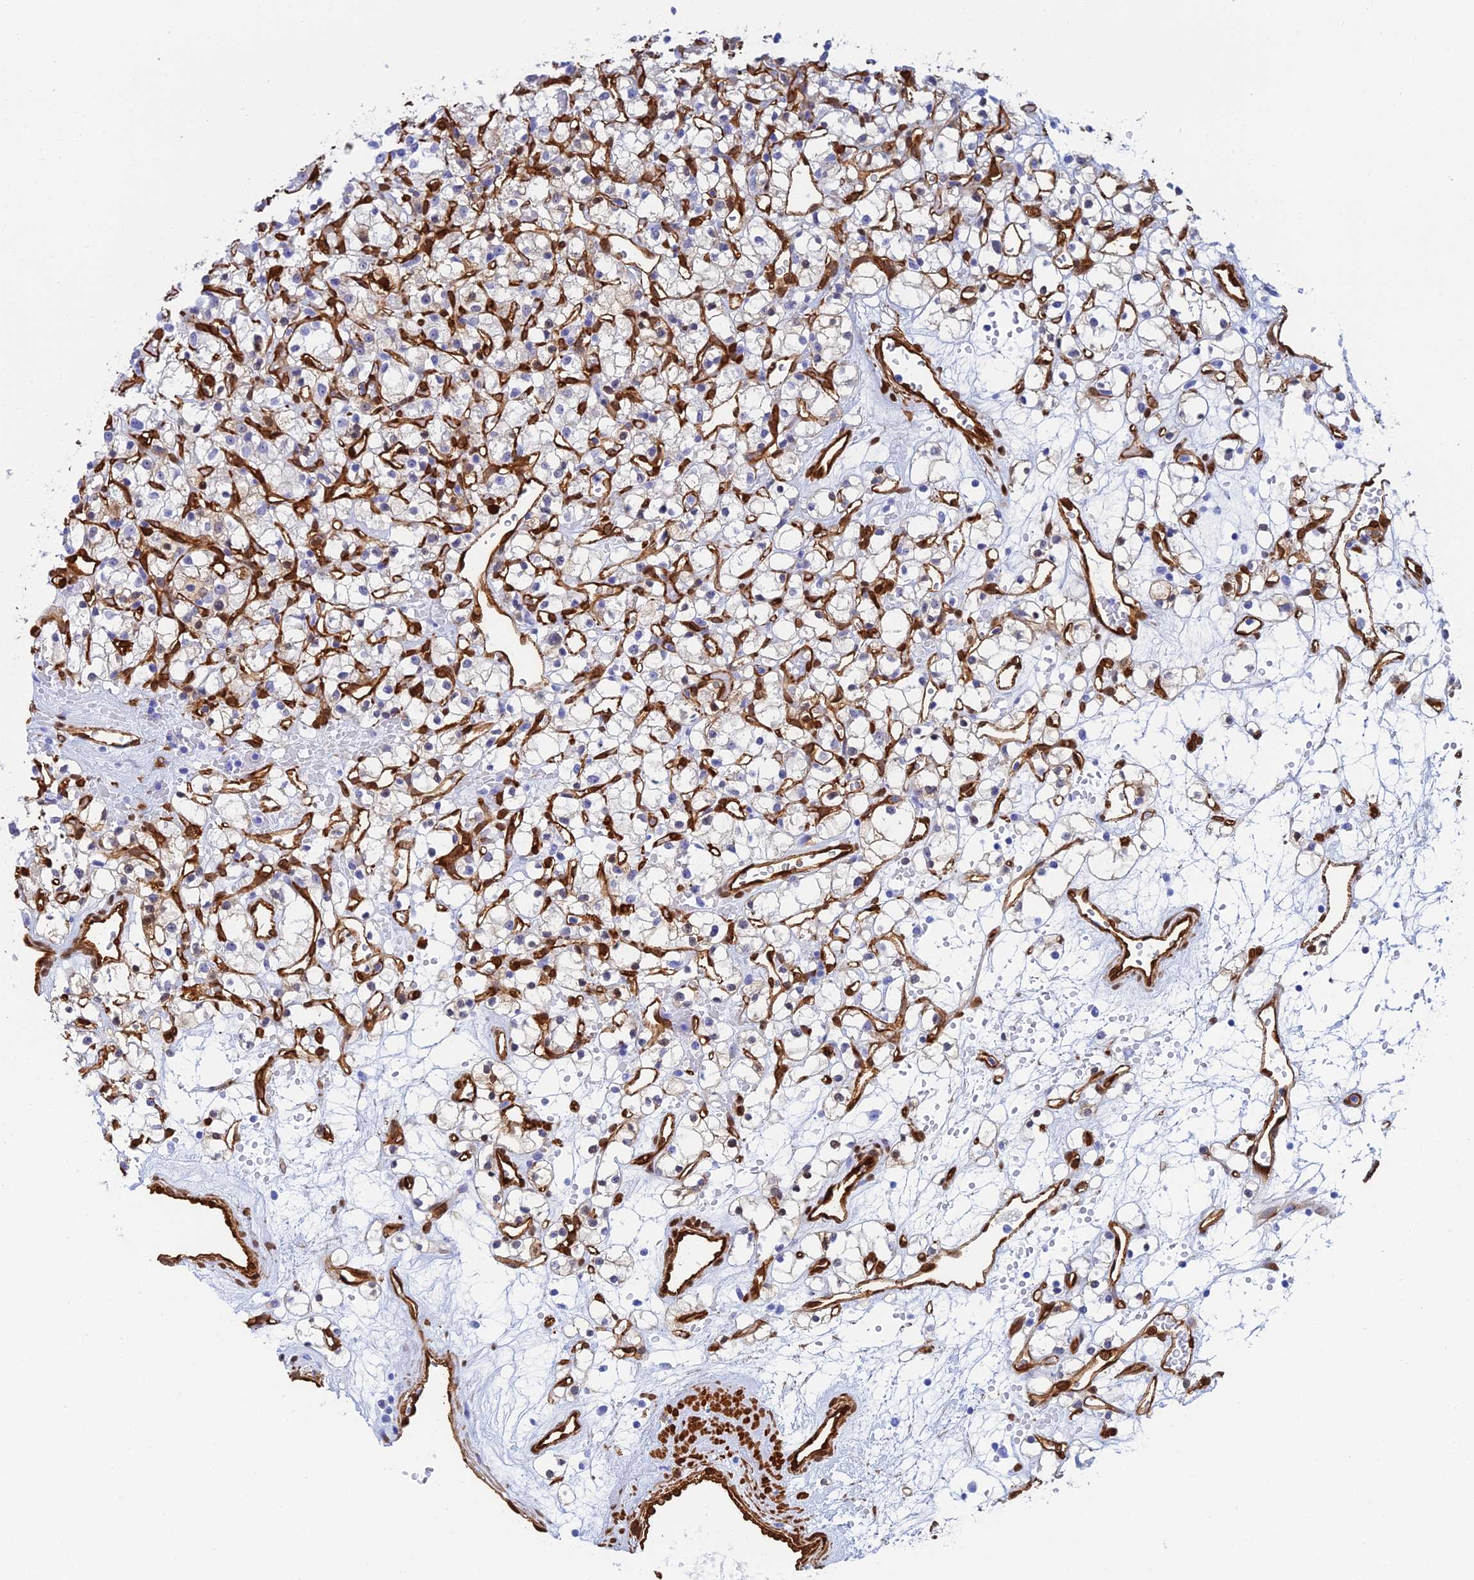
{"staining": {"intensity": "weak", "quantity": "<25%", "location": "cytoplasmic/membranous"}, "tissue": "renal cancer", "cell_type": "Tumor cells", "image_type": "cancer", "snomed": [{"axis": "morphology", "description": "Adenocarcinoma, NOS"}, {"axis": "topography", "description": "Kidney"}], "caption": "Immunohistochemical staining of renal cancer (adenocarcinoma) displays no significant positivity in tumor cells.", "gene": "CRIP2", "patient": {"sex": "female", "age": 59}}